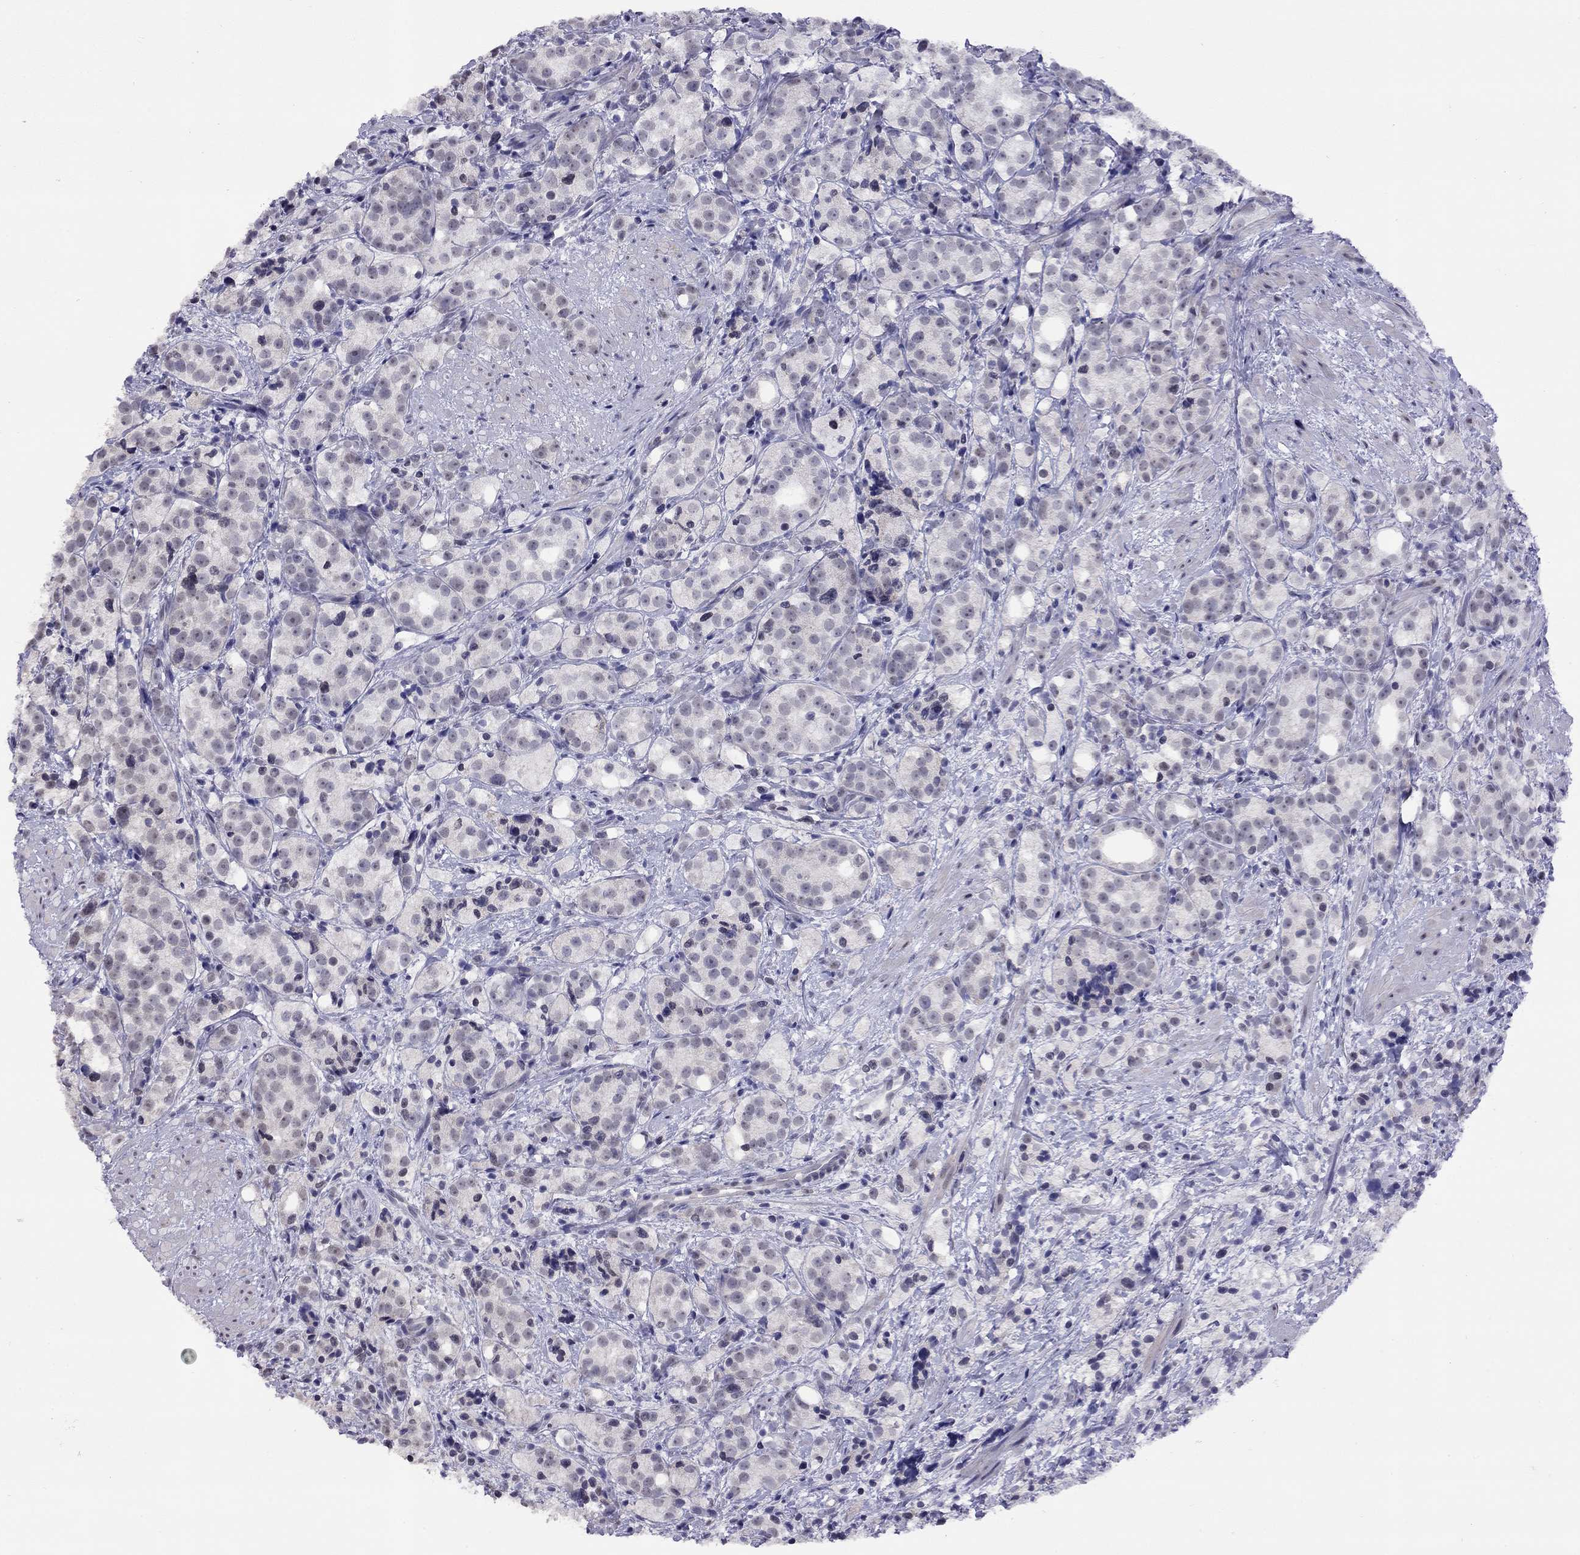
{"staining": {"intensity": "negative", "quantity": "none", "location": "none"}, "tissue": "prostate cancer", "cell_type": "Tumor cells", "image_type": "cancer", "snomed": [{"axis": "morphology", "description": "Adenocarcinoma, High grade"}, {"axis": "topography", "description": "Prostate"}], "caption": "Prostate adenocarcinoma (high-grade) was stained to show a protein in brown. There is no significant staining in tumor cells.", "gene": "HES5", "patient": {"sex": "male", "age": 53}}